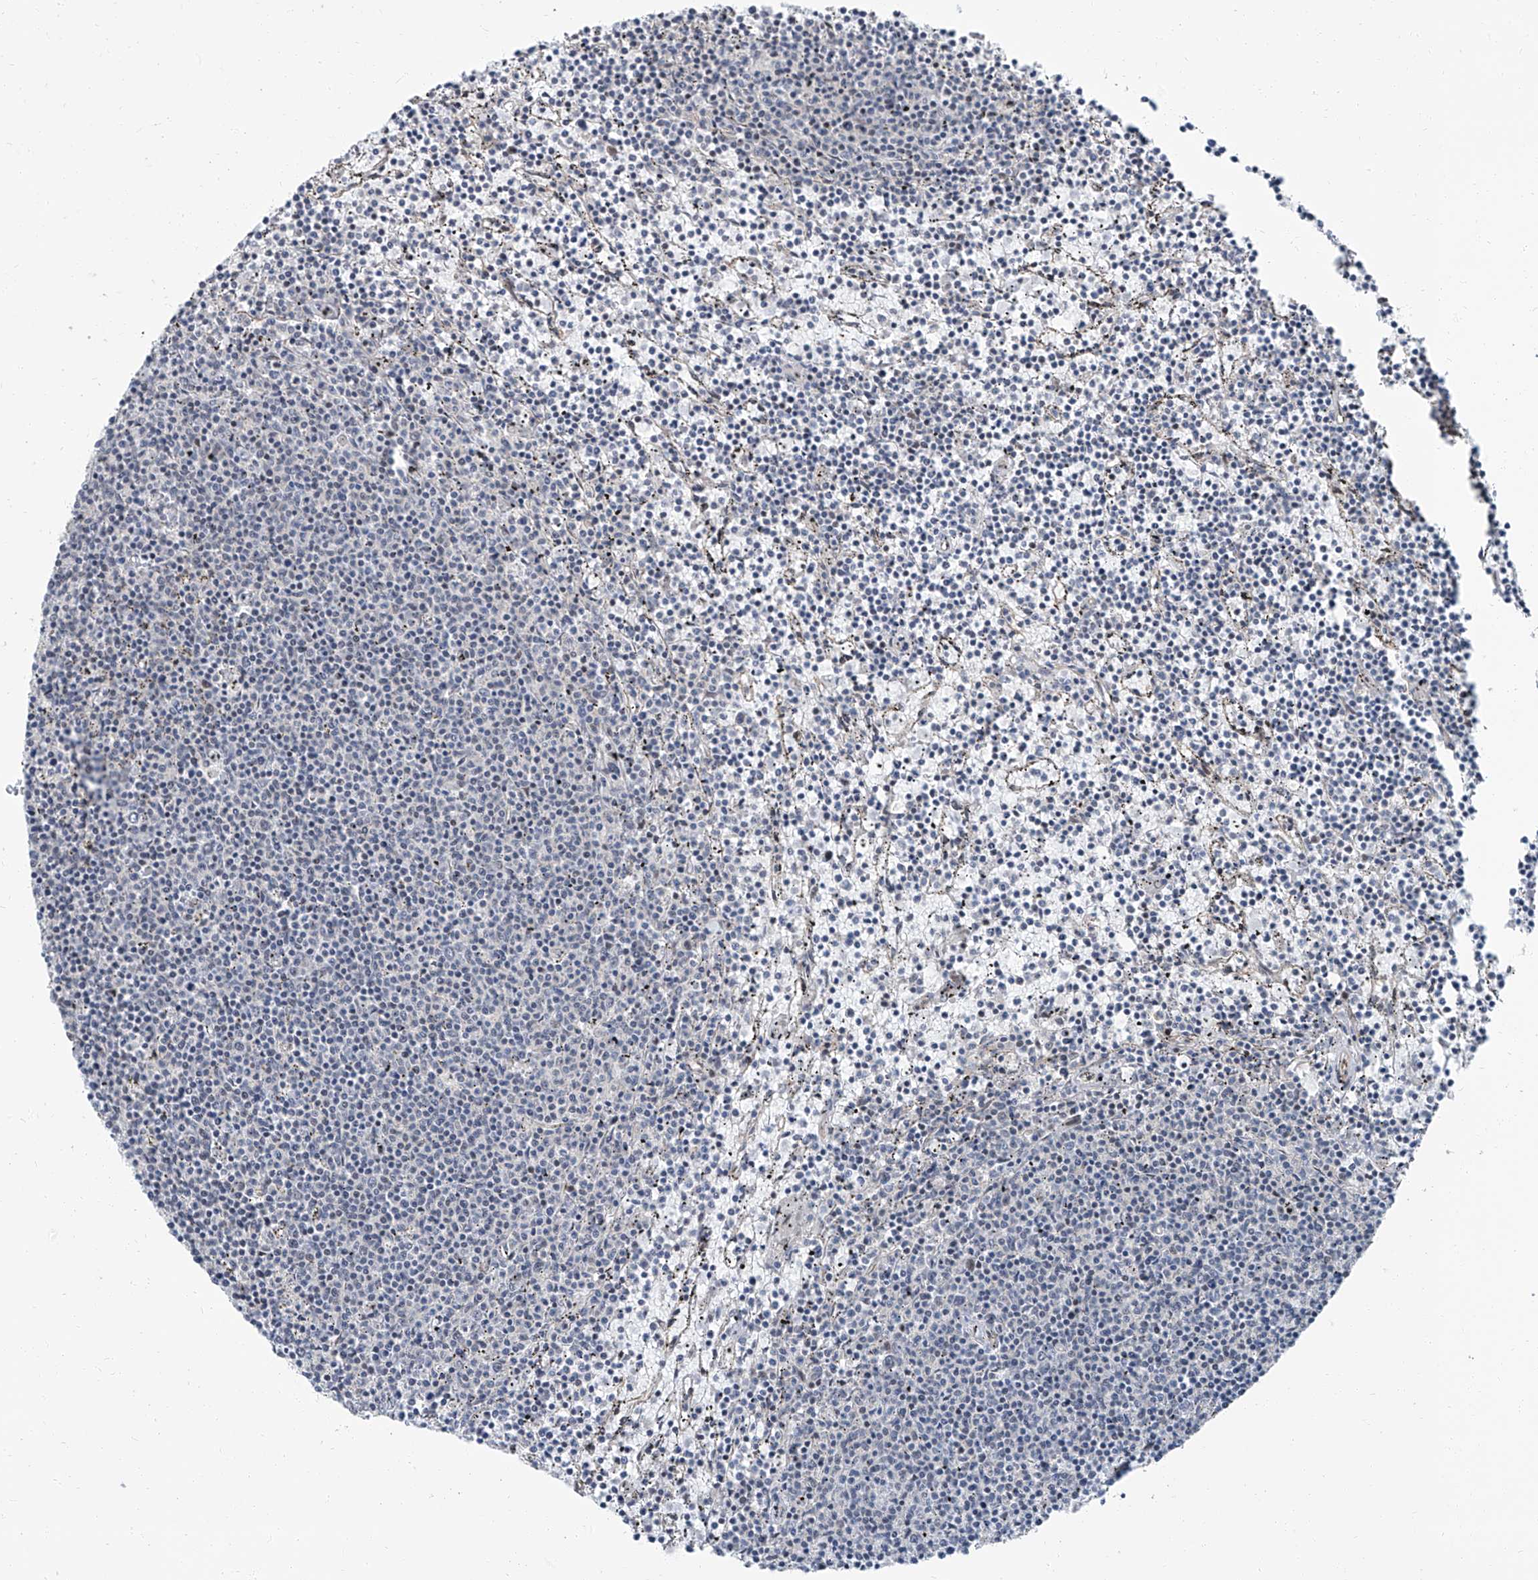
{"staining": {"intensity": "negative", "quantity": "none", "location": "none"}, "tissue": "lymphoma", "cell_type": "Tumor cells", "image_type": "cancer", "snomed": [{"axis": "morphology", "description": "Malignant lymphoma, non-Hodgkin's type, Low grade"}, {"axis": "topography", "description": "Spleen"}], "caption": "Tumor cells are negative for protein expression in human lymphoma. (IHC, brightfield microscopy, high magnification).", "gene": "TXLNB", "patient": {"sex": "female", "age": 50}}